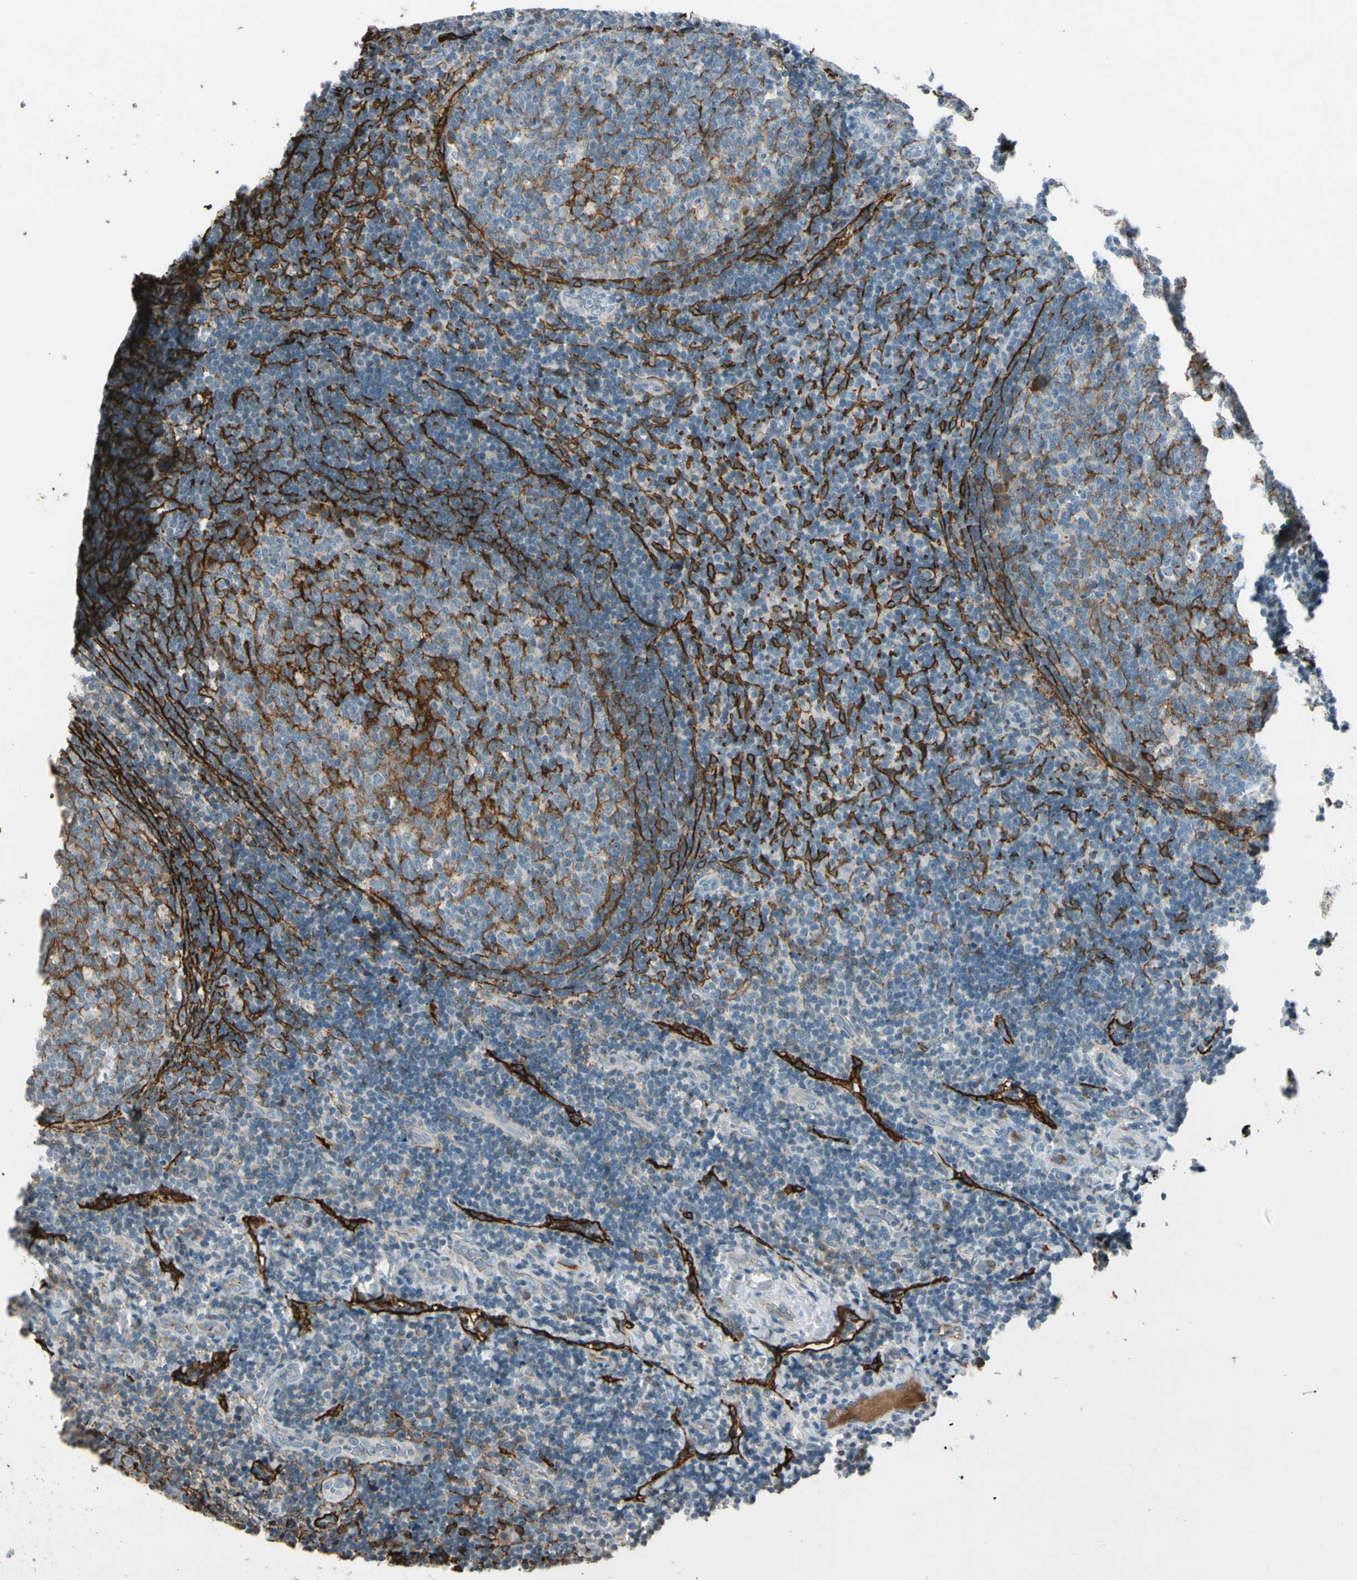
{"staining": {"intensity": "negative", "quantity": "none", "location": "none"}, "tissue": "tonsil", "cell_type": "Germinal center cells", "image_type": "normal", "snomed": [{"axis": "morphology", "description": "Normal tissue, NOS"}, {"axis": "topography", "description": "Tonsil"}], "caption": "This is an immunohistochemistry (IHC) micrograph of unremarkable tonsil. There is no expression in germinal center cells.", "gene": "PDPN", "patient": {"sex": "male", "age": 17}}